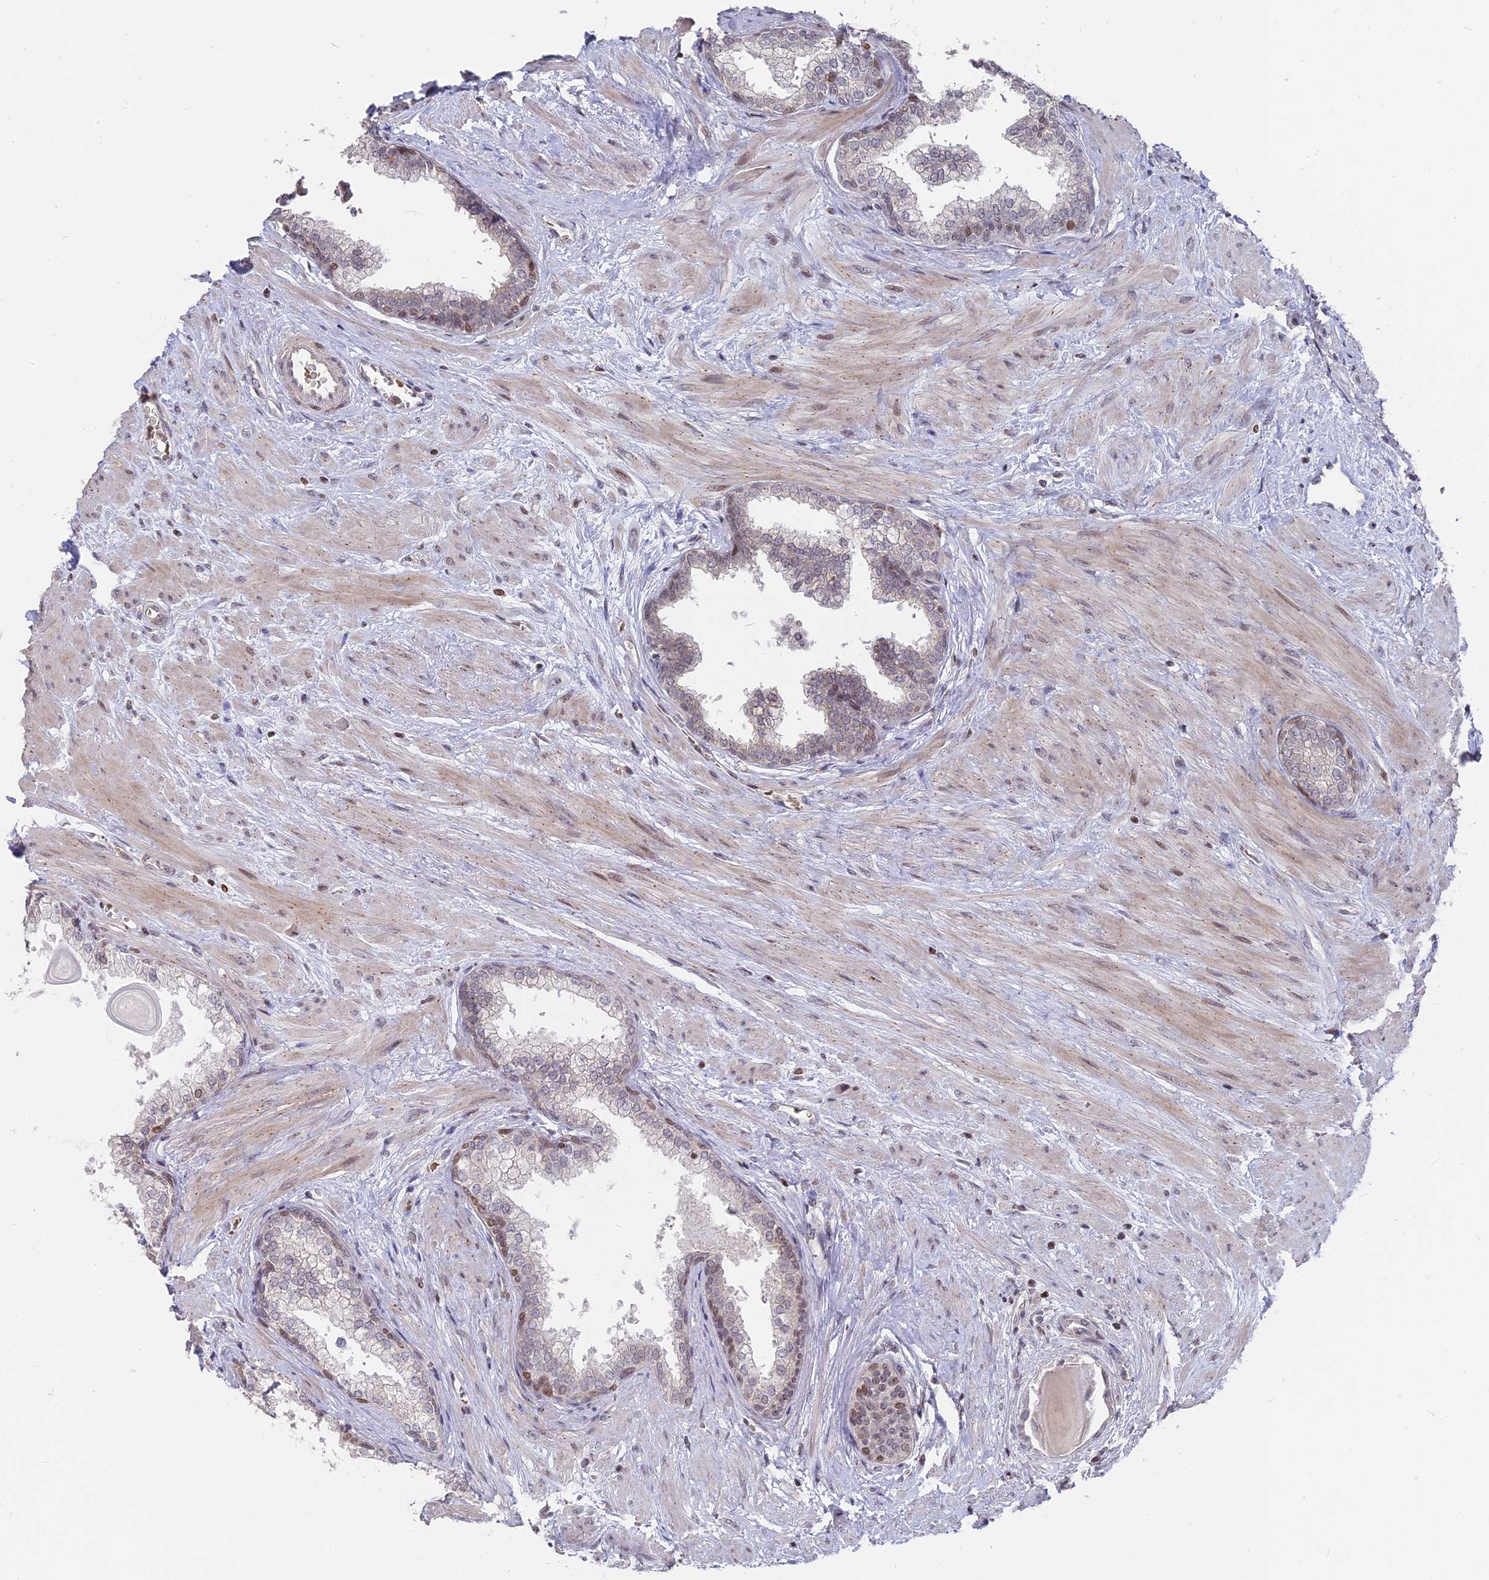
{"staining": {"intensity": "weak", "quantity": "<25%", "location": "nuclear"}, "tissue": "prostate", "cell_type": "Glandular cells", "image_type": "normal", "snomed": [{"axis": "morphology", "description": "Normal tissue, NOS"}, {"axis": "topography", "description": "Prostate"}], "caption": "This is a image of immunohistochemistry (IHC) staining of benign prostate, which shows no expression in glandular cells. (DAB (3,3'-diaminobenzidine) immunohistochemistry (IHC) with hematoxylin counter stain).", "gene": "NR1H3", "patient": {"sex": "male", "age": 57}}